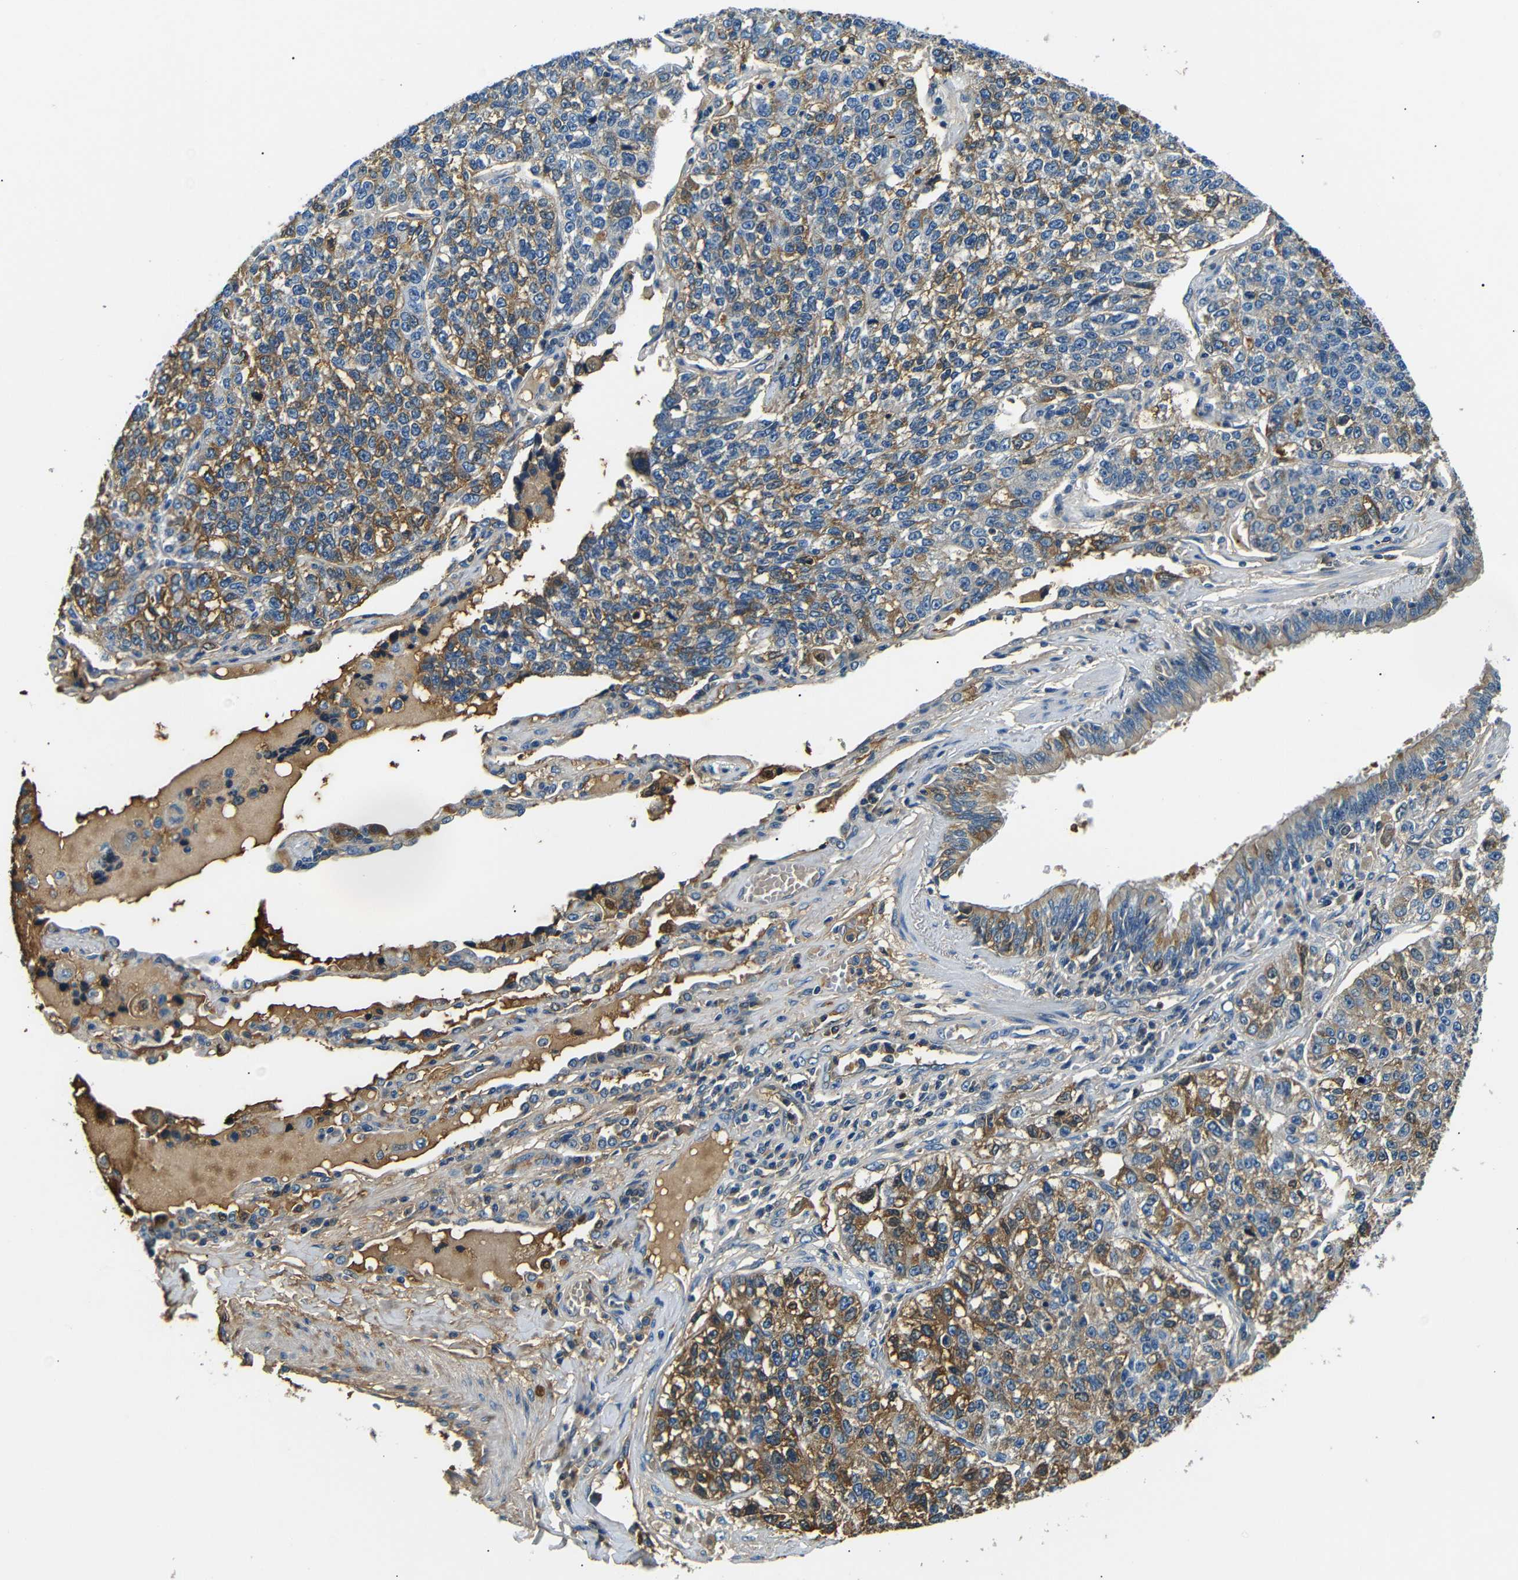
{"staining": {"intensity": "moderate", "quantity": "25%-75%", "location": "cytoplasmic/membranous"}, "tissue": "lung cancer", "cell_type": "Tumor cells", "image_type": "cancer", "snomed": [{"axis": "morphology", "description": "Adenocarcinoma, NOS"}, {"axis": "topography", "description": "Lung"}], "caption": "Protein staining shows moderate cytoplasmic/membranous expression in approximately 25%-75% of tumor cells in lung cancer.", "gene": "LHCGR", "patient": {"sex": "male", "age": 49}}